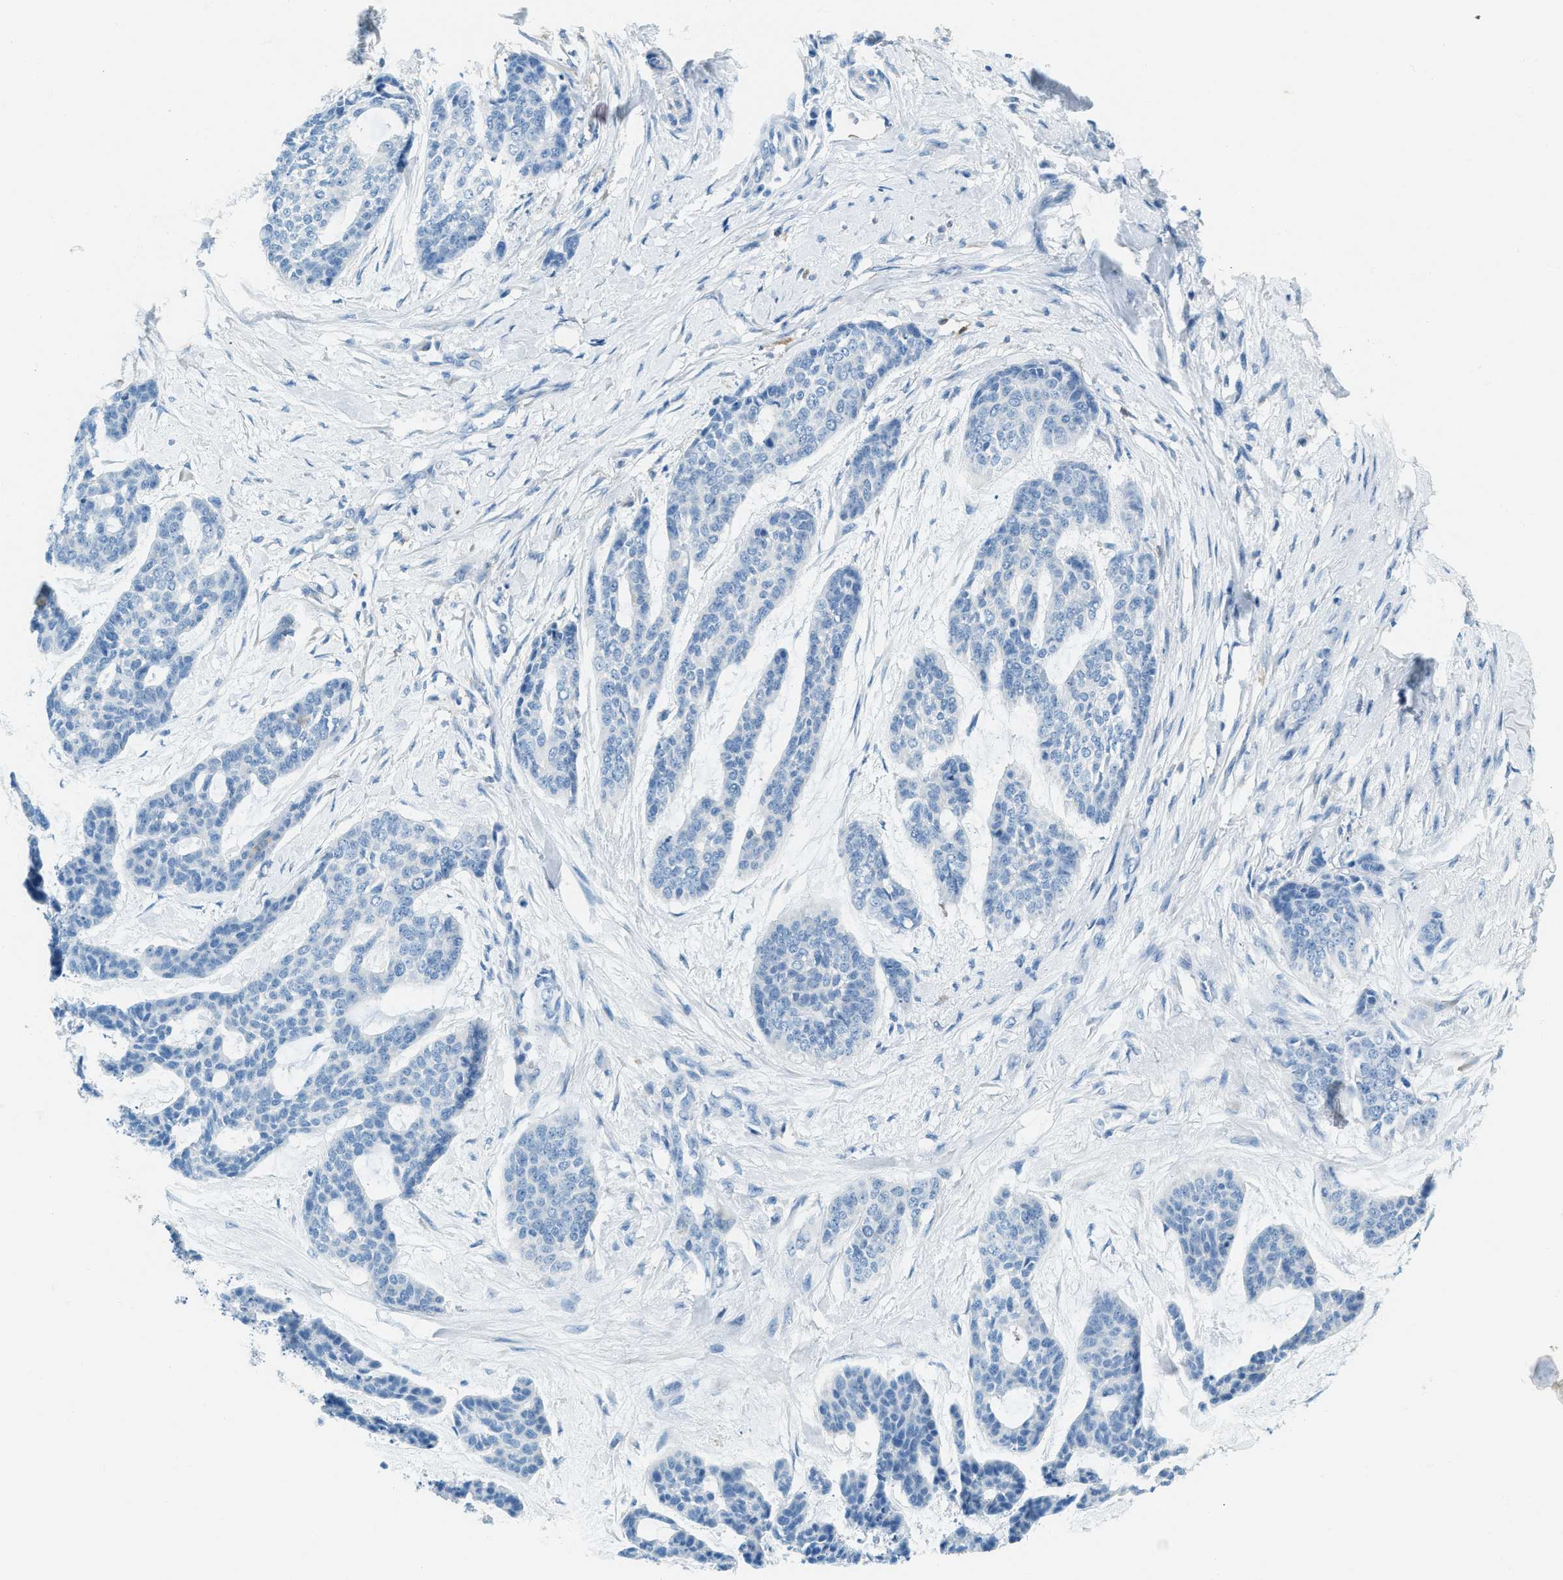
{"staining": {"intensity": "negative", "quantity": "none", "location": "none"}, "tissue": "skin cancer", "cell_type": "Tumor cells", "image_type": "cancer", "snomed": [{"axis": "morphology", "description": "Basal cell carcinoma"}, {"axis": "topography", "description": "Skin"}], "caption": "An IHC photomicrograph of basal cell carcinoma (skin) is shown. There is no staining in tumor cells of basal cell carcinoma (skin). (DAB (3,3'-diaminobenzidine) IHC with hematoxylin counter stain).", "gene": "MATCAP2", "patient": {"sex": "female", "age": 64}}